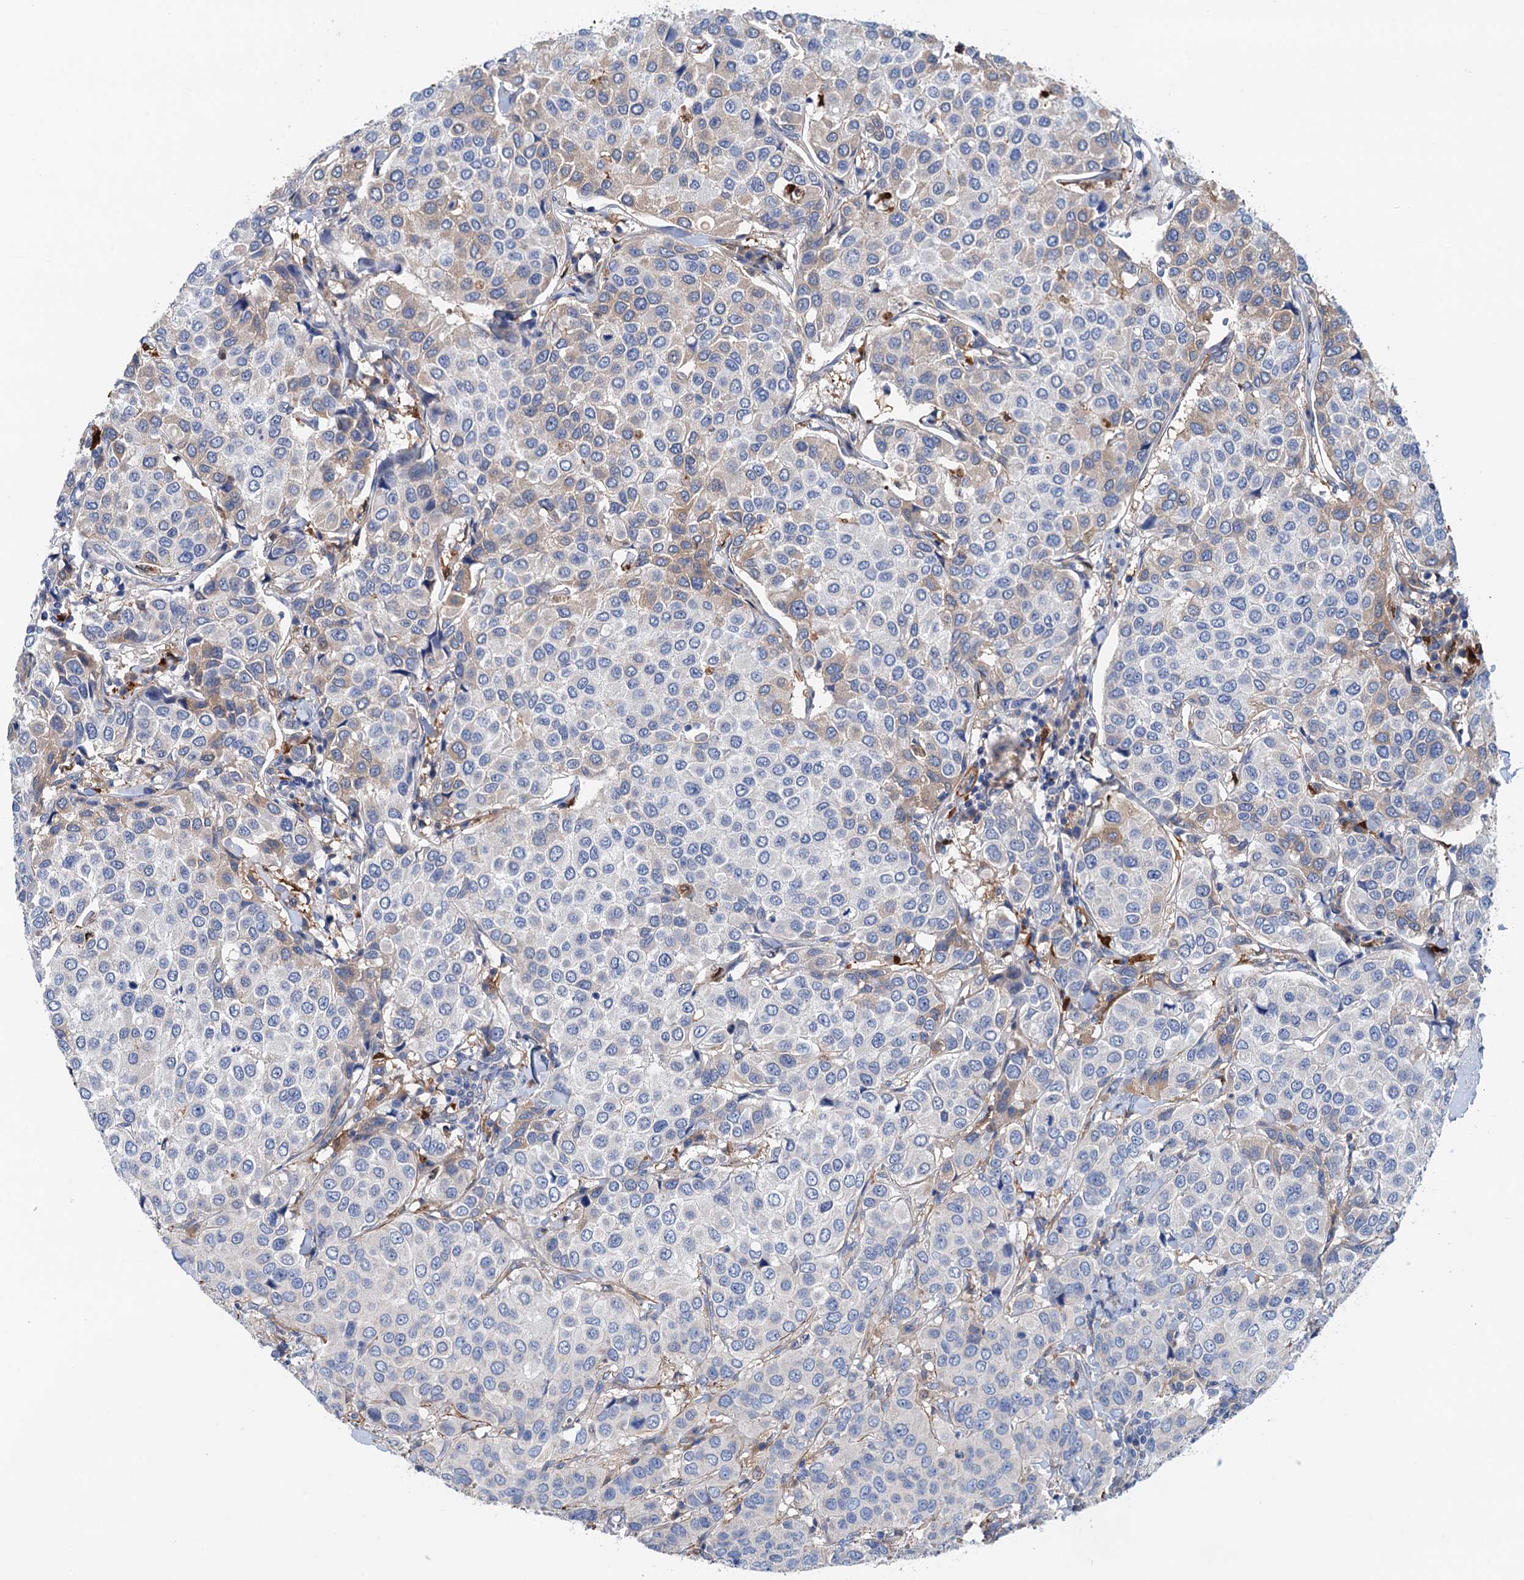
{"staining": {"intensity": "weak", "quantity": "<25%", "location": "cytoplasmic/membranous"}, "tissue": "breast cancer", "cell_type": "Tumor cells", "image_type": "cancer", "snomed": [{"axis": "morphology", "description": "Duct carcinoma"}, {"axis": "topography", "description": "Breast"}], "caption": "DAB immunohistochemical staining of human infiltrating ductal carcinoma (breast) demonstrates no significant staining in tumor cells. The staining was performed using DAB (3,3'-diaminobenzidine) to visualize the protein expression in brown, while the nuclei were stained in blue with hematoxylin (Magnification: 20x).", "gene": "CSTPP1", "patient": {"sex": "female", "age": 55}}